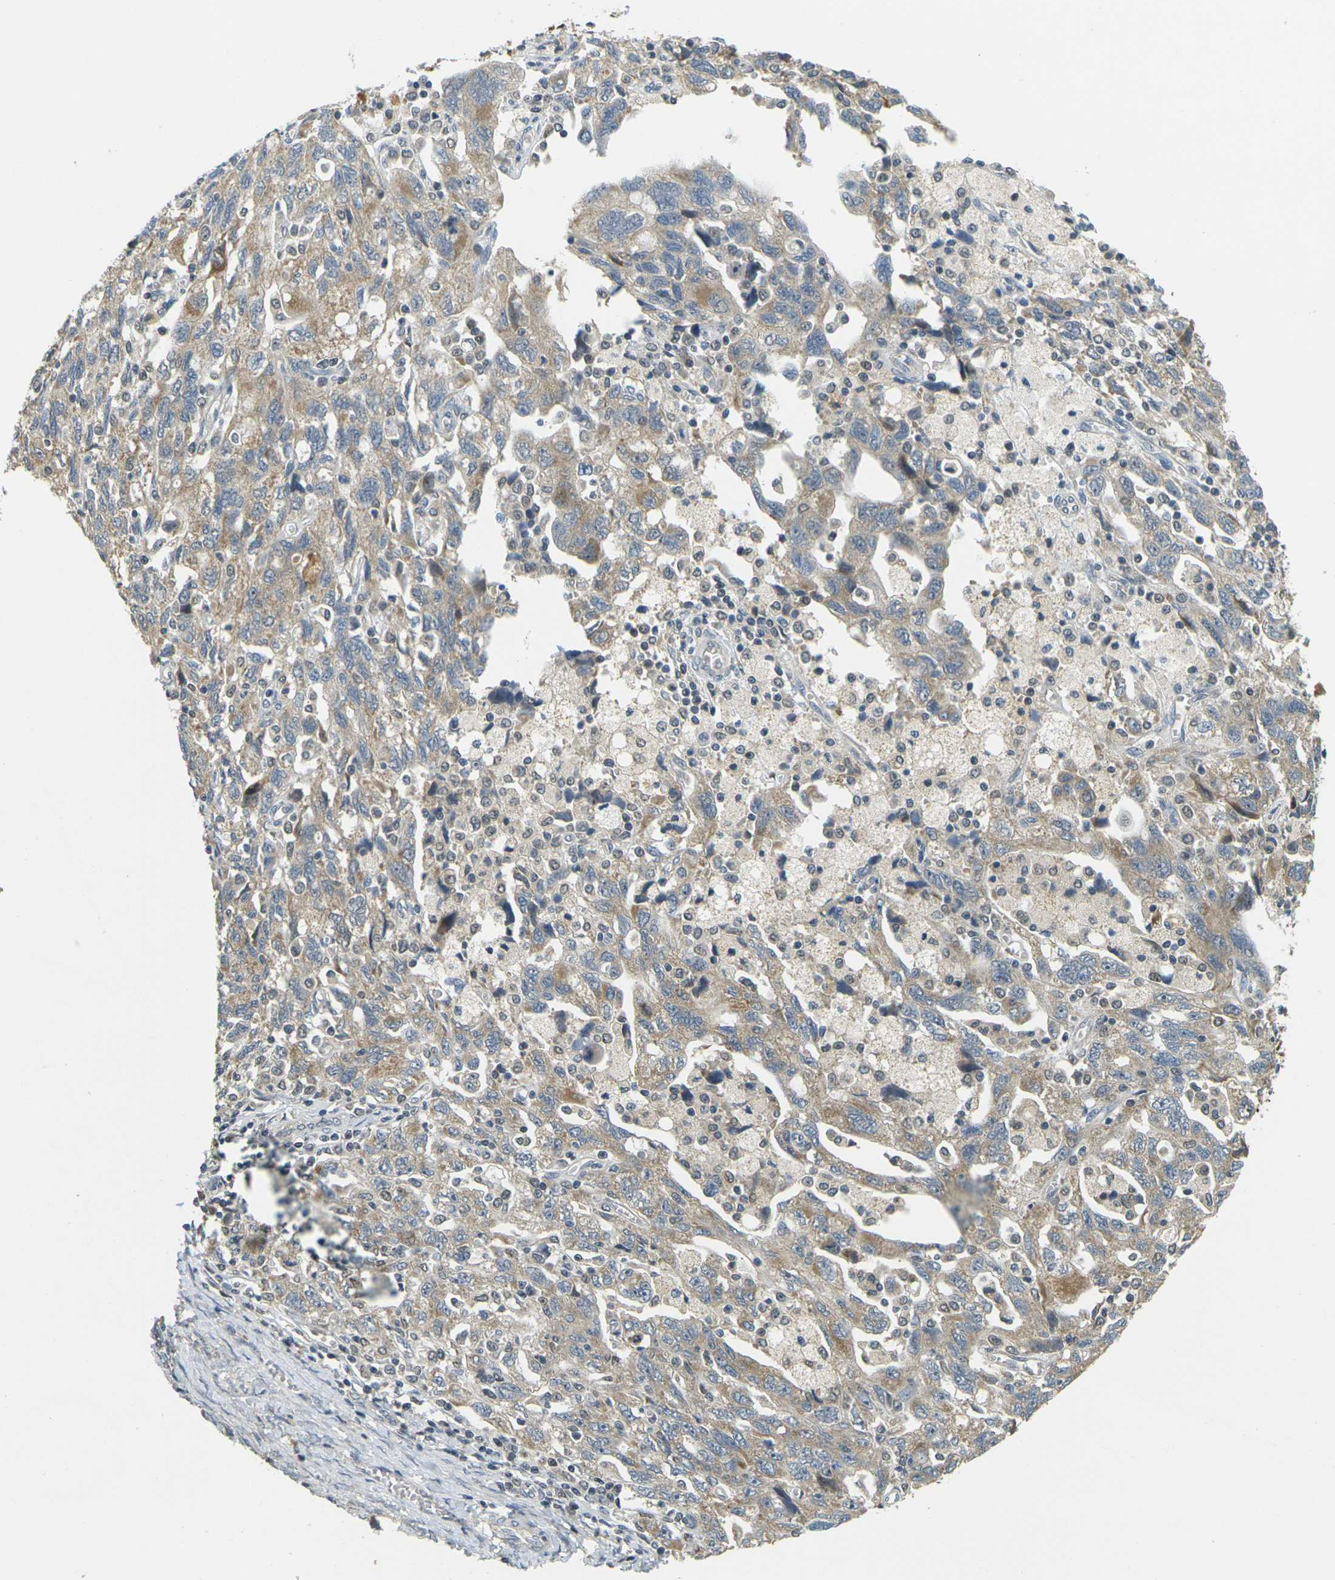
{"staining": {"intensity": "weak", "quantity": ">75%", "location": "cytoplasmic/membranous"}, "tissue": "ovarian cancer", "cell_type": "Tumor cells", "image_type": "cancer", "snomed": [{"axis": "morphology", "description": "Carcinoma, NOS"}, {"axis": "morphology", "description": "Cystadenocarcinoma, serous, NOS"}, {"axis": "topography", "description": "Ovary"}], "caption": "Immunohistochemical staining of human ovarian serous cystadenocarcinoma reveals low levels of weak cytoplasmic/membranous positivity in approximately >75% of tumor cells.", "gene": "KLHL8", "patient": {"sex": "female", "age": 69}}